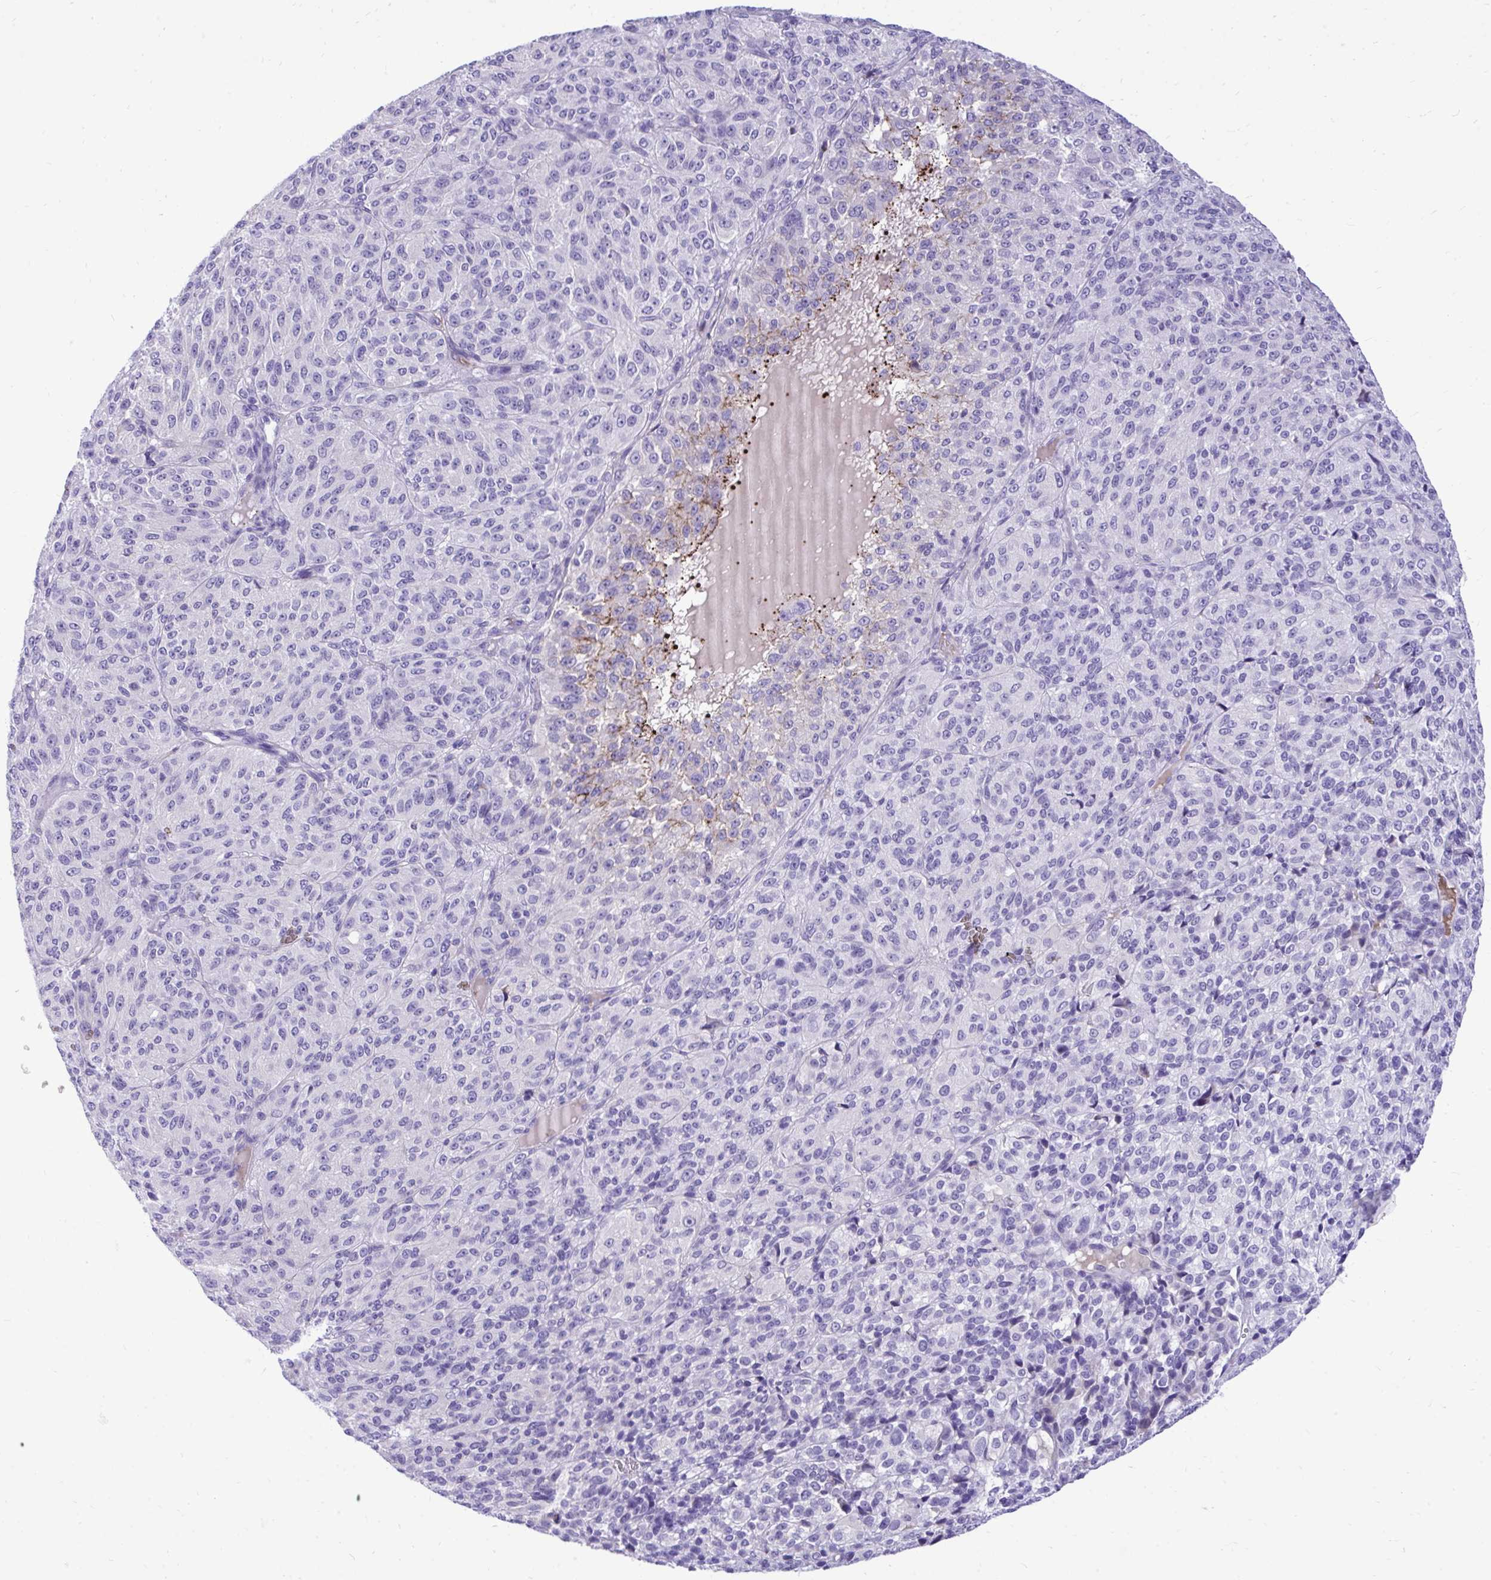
{"staining": {"intensity": "negative", "quantity": "none", "location": "none"}, "tissue": "melanoma", "cell_type": "Tumor cells", "image_type": "cancer", "snomed": [{"axis": "morphology", "description": "Malignant melanoma, Metastatic site"}, {"axis": "topography", "description": "Brain"}], "caption": "Melanoma stained for a protein using IHC displays no expression tumor cells.", "gene": "HRG", "patient": {"sex": "female", "age": 56}}